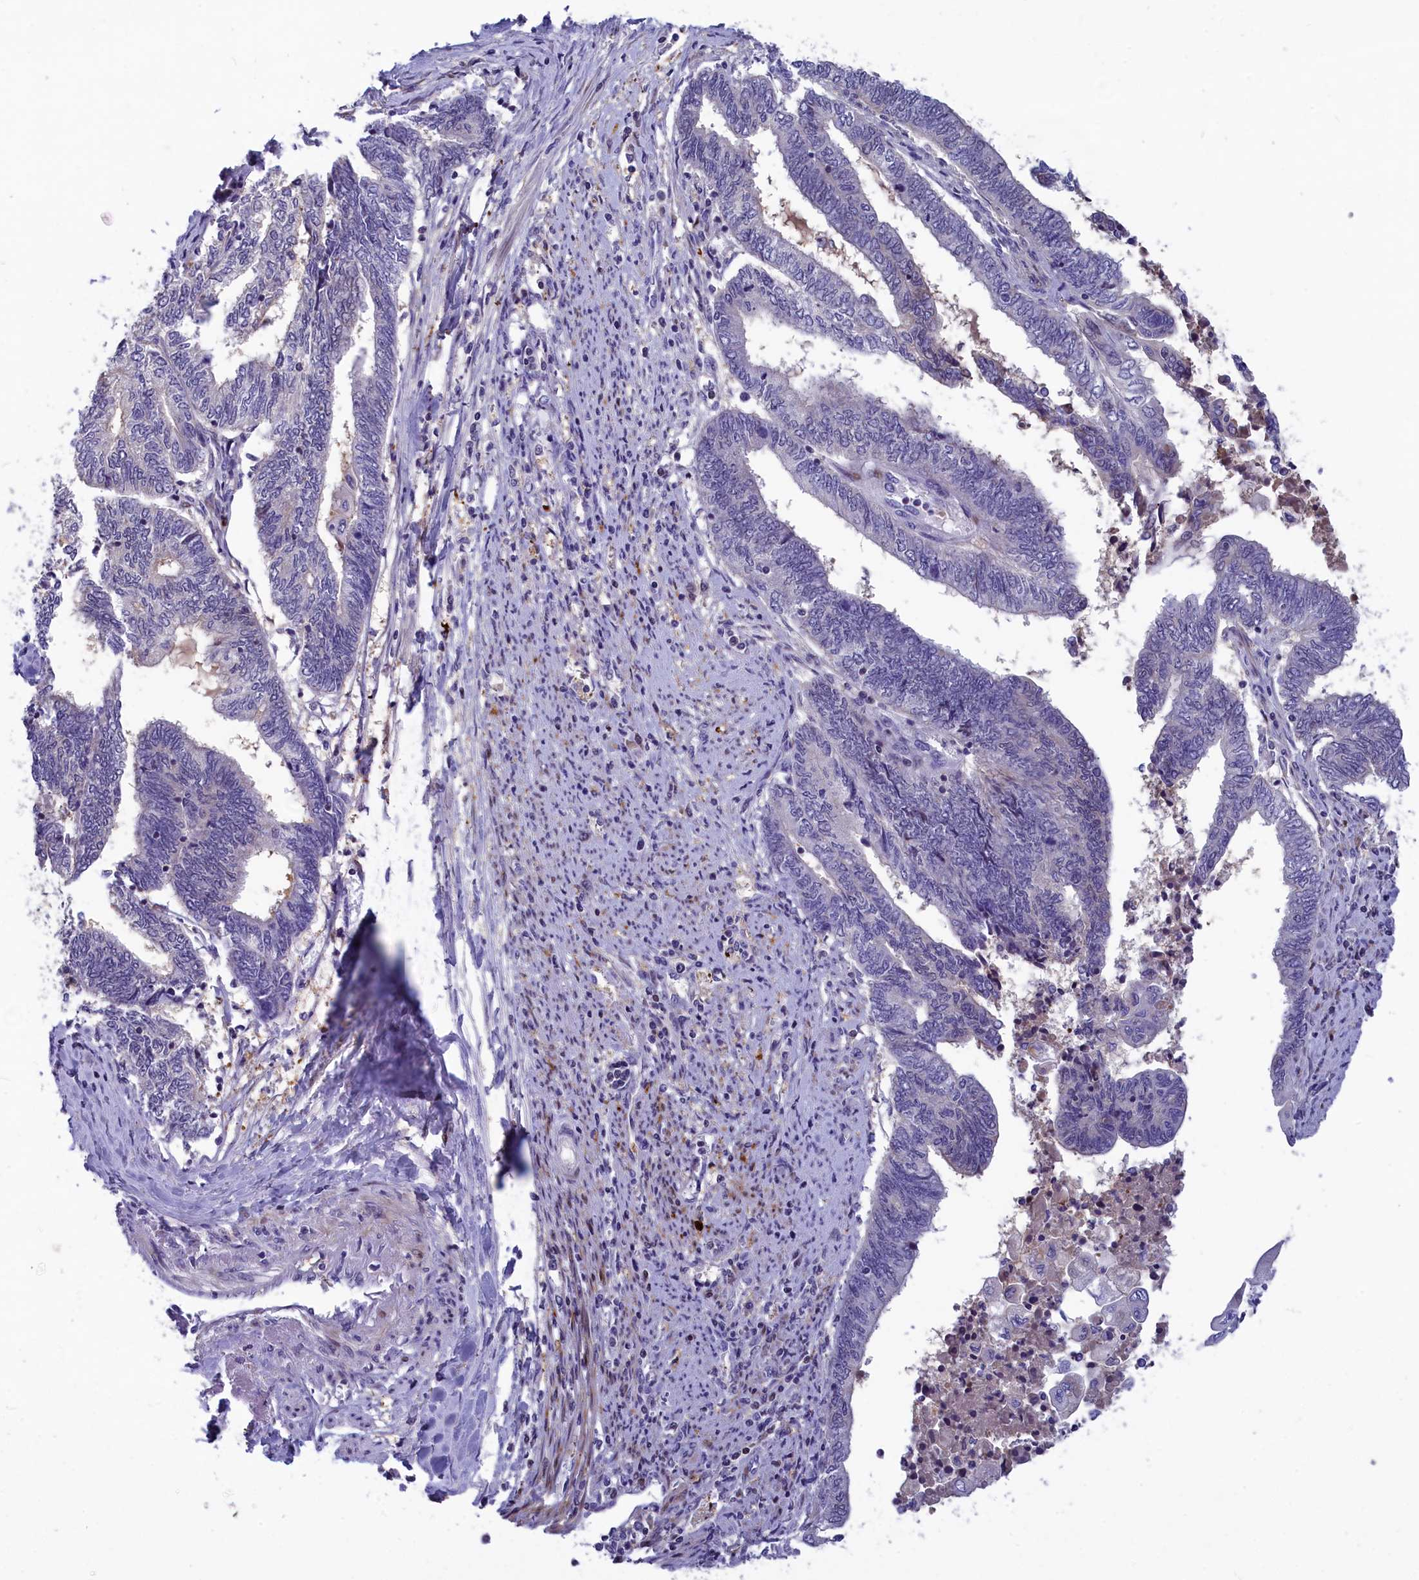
{"staining": {"intensity": "negative", "quantity": "none", "location": "none"}, "tissue": "endometrial cancer", "cell_type": "Tumor cells", "image_type": "cancer", "snomed": [{"axis": "morphology", "description": "Adenocarcinoma, NOS"}, {"axis": "topography", "description": "Uterus"}, {"axis": "topography", "description": "Endometrium"}], "caption": "High power microscopy micrograph of an IHC photomicrograph of adenocarcinoma (endometrial), revealing no significant staining in tumor cells.", "gene": "NKPD1", "patient": {"sex": "female", "age": 70}}